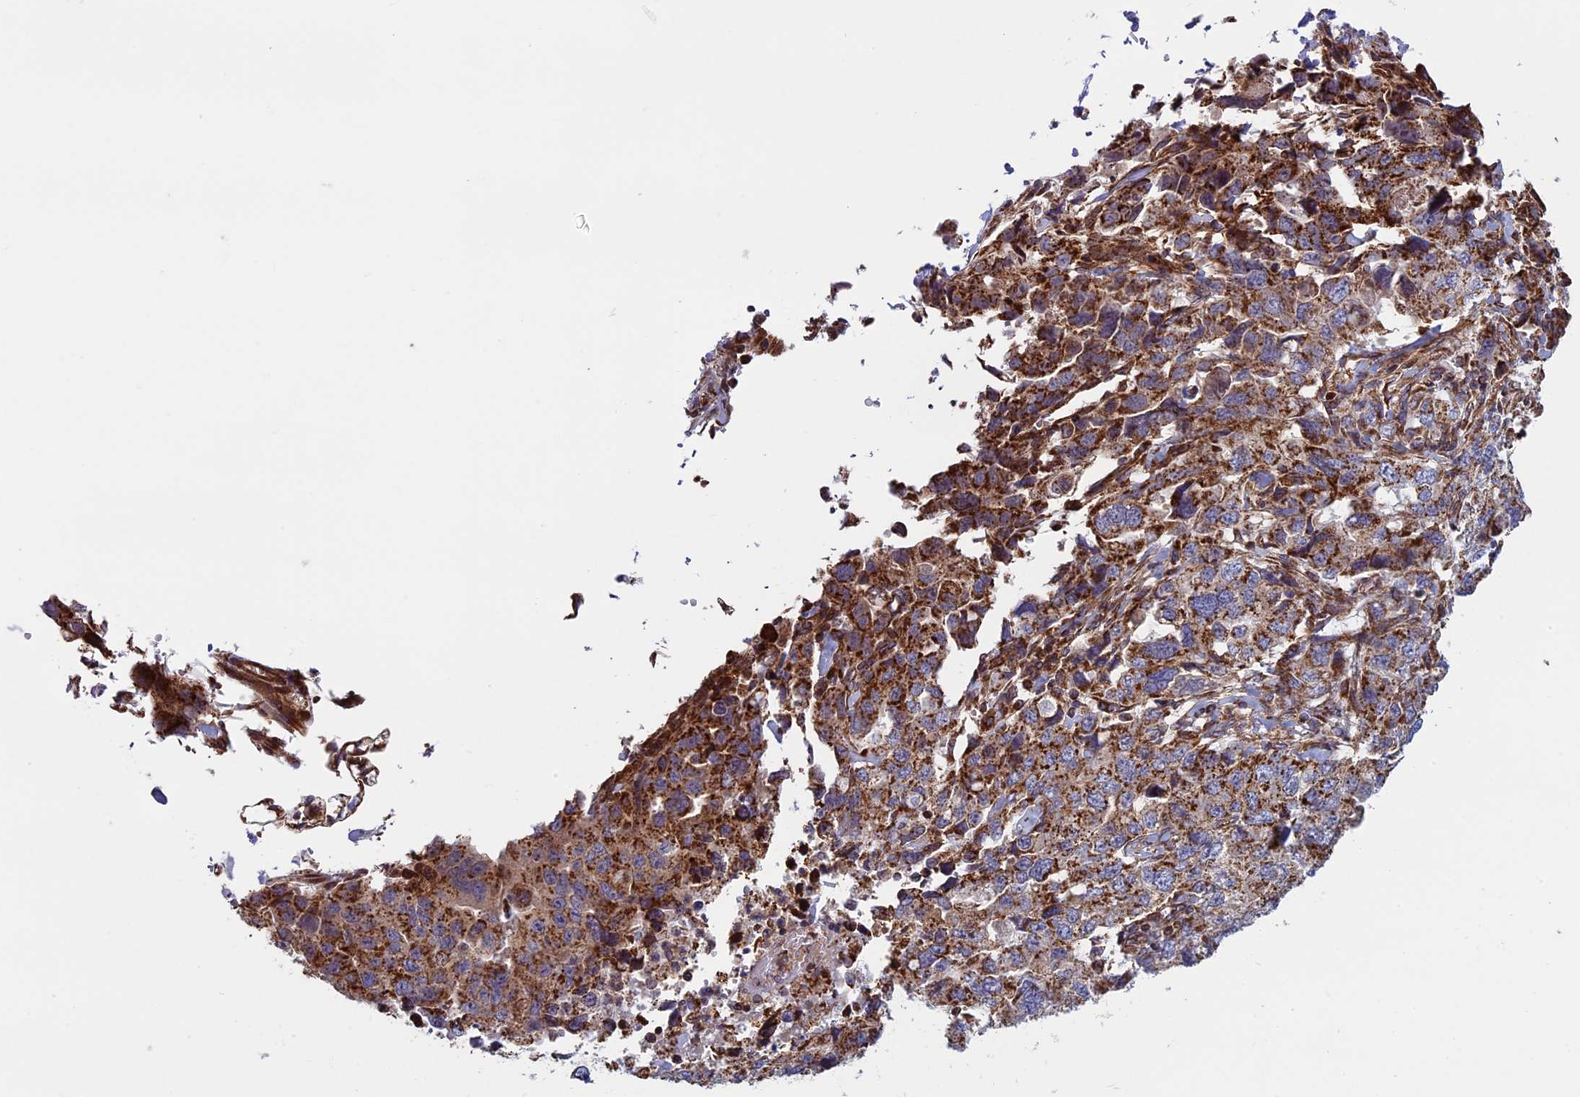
{"staining": {"intensity": "strong", "quantity": ">75%", "location": "cytoplasmic/membranous"}, "tissue": "lung cancer", "cell_type": "Tumor cells", "image_type": "cancer", "snomed": [{"axis": "morphology", "description": "Adenocarcinoma, NOS"}, {"axis": "topography", "description": "Lung"}], "caption": "This image demonstrates lung cancer (adenocarcinoma) stained with immunohistochemistry (IHC) to label a protein in brown. The cytoplasmic/membranous of tumor cells show strong positivity for the protein. Nuclei are counter-stained blue.", "gene": "CCDC8", "patient": {"sex": "female", "age": 51}}